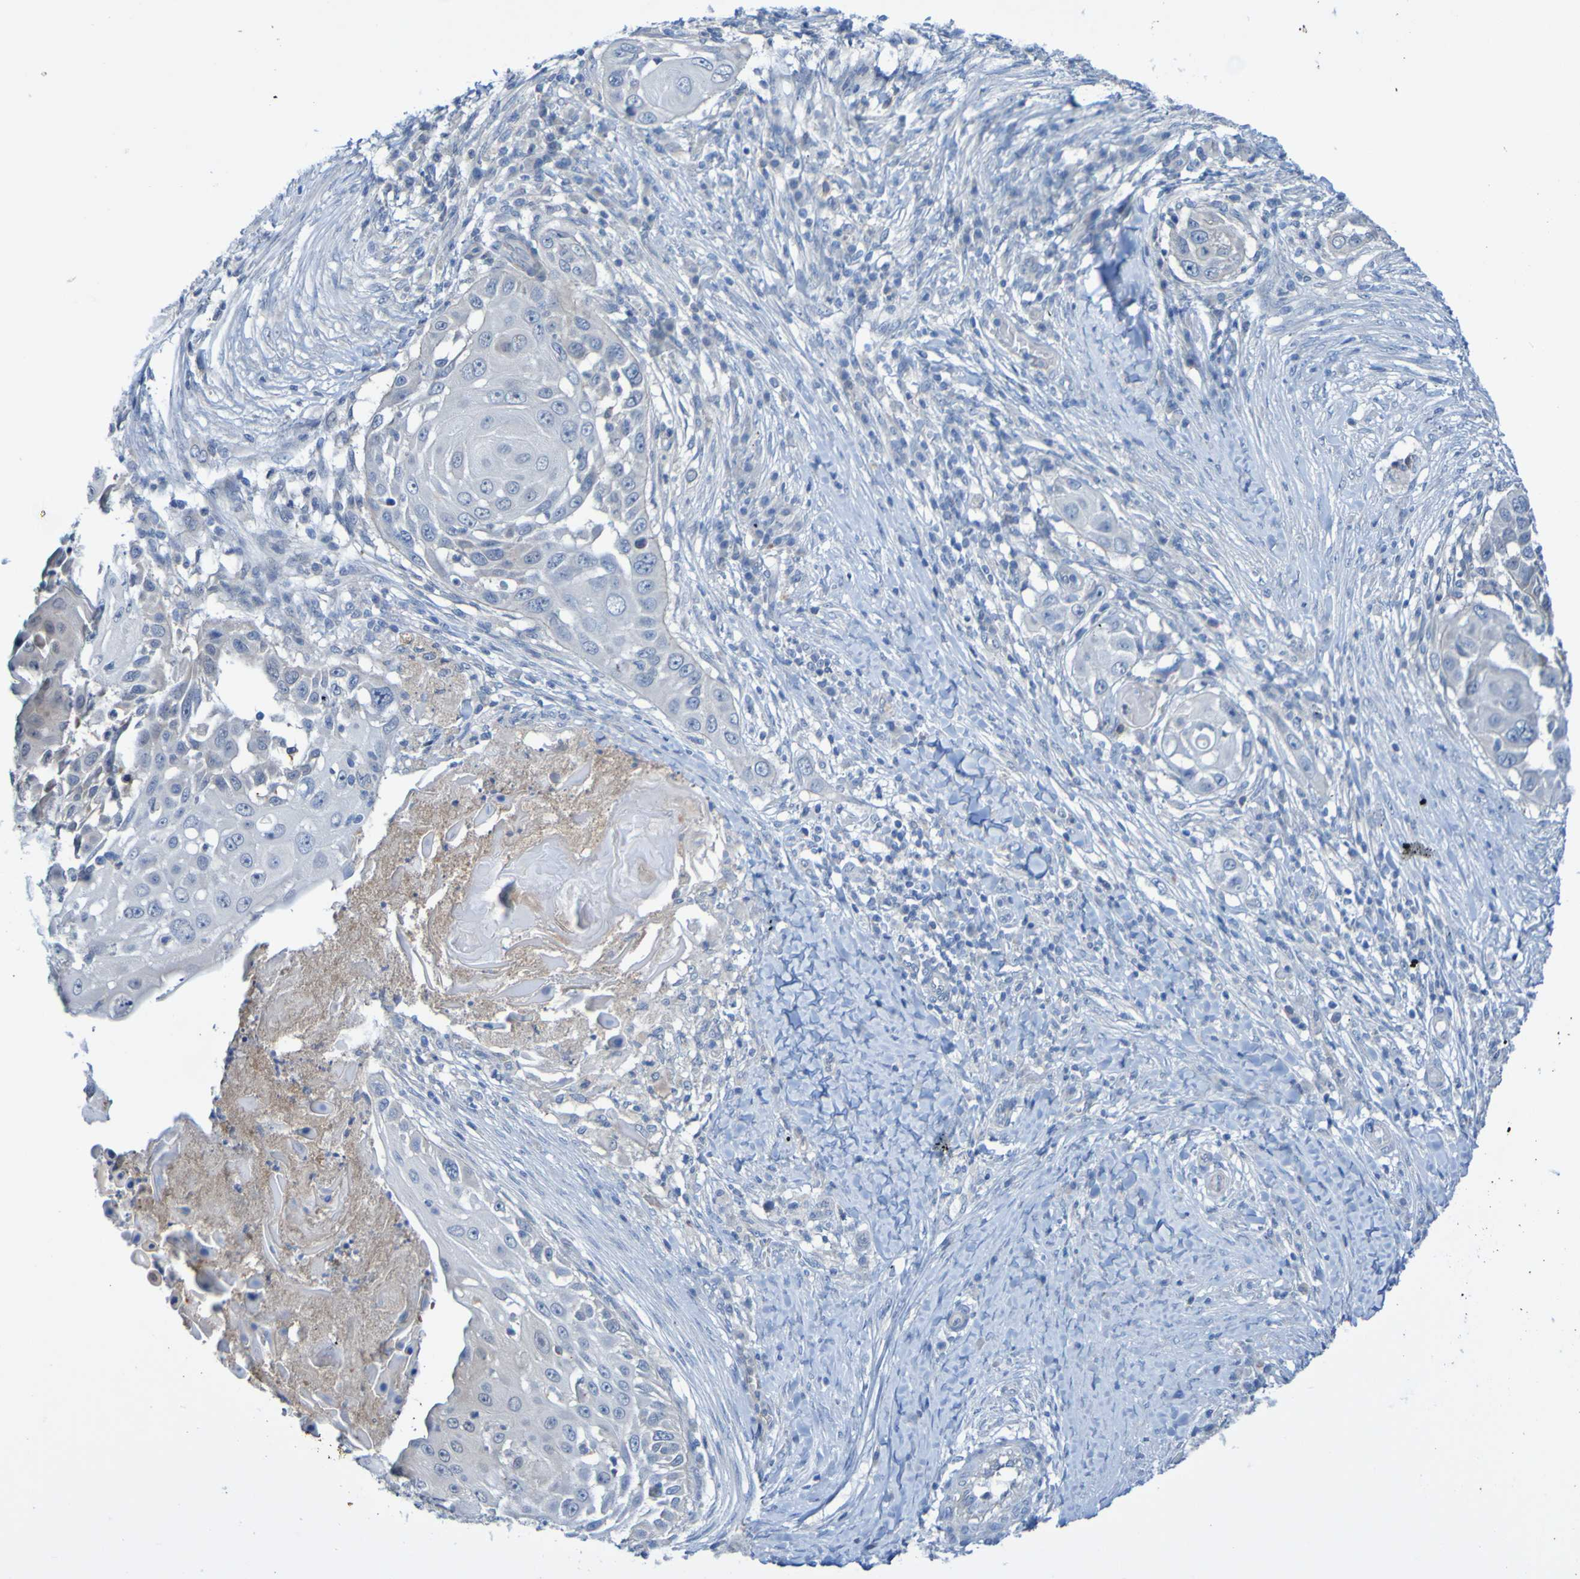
{"staining": {"intensity": "negative", "quantity": "none", "location": "none"}, "tissue": "skin cancer", "cell_type": "Tumor cells", "image_type": "cancer", "snomed": [{"axis": "morphology", "description": "Squamous cell carcinoma, NOS"}, {"axis": "topography", "description": "Skin"}], "caption": "This image is of skin cancer stained with IHC to label a protein in brown with the nuclei are counter-stained blue. There is no staining in tumor cells.", "gene": "ACMSD", "patient": {"sex": "female", "age": 44}}